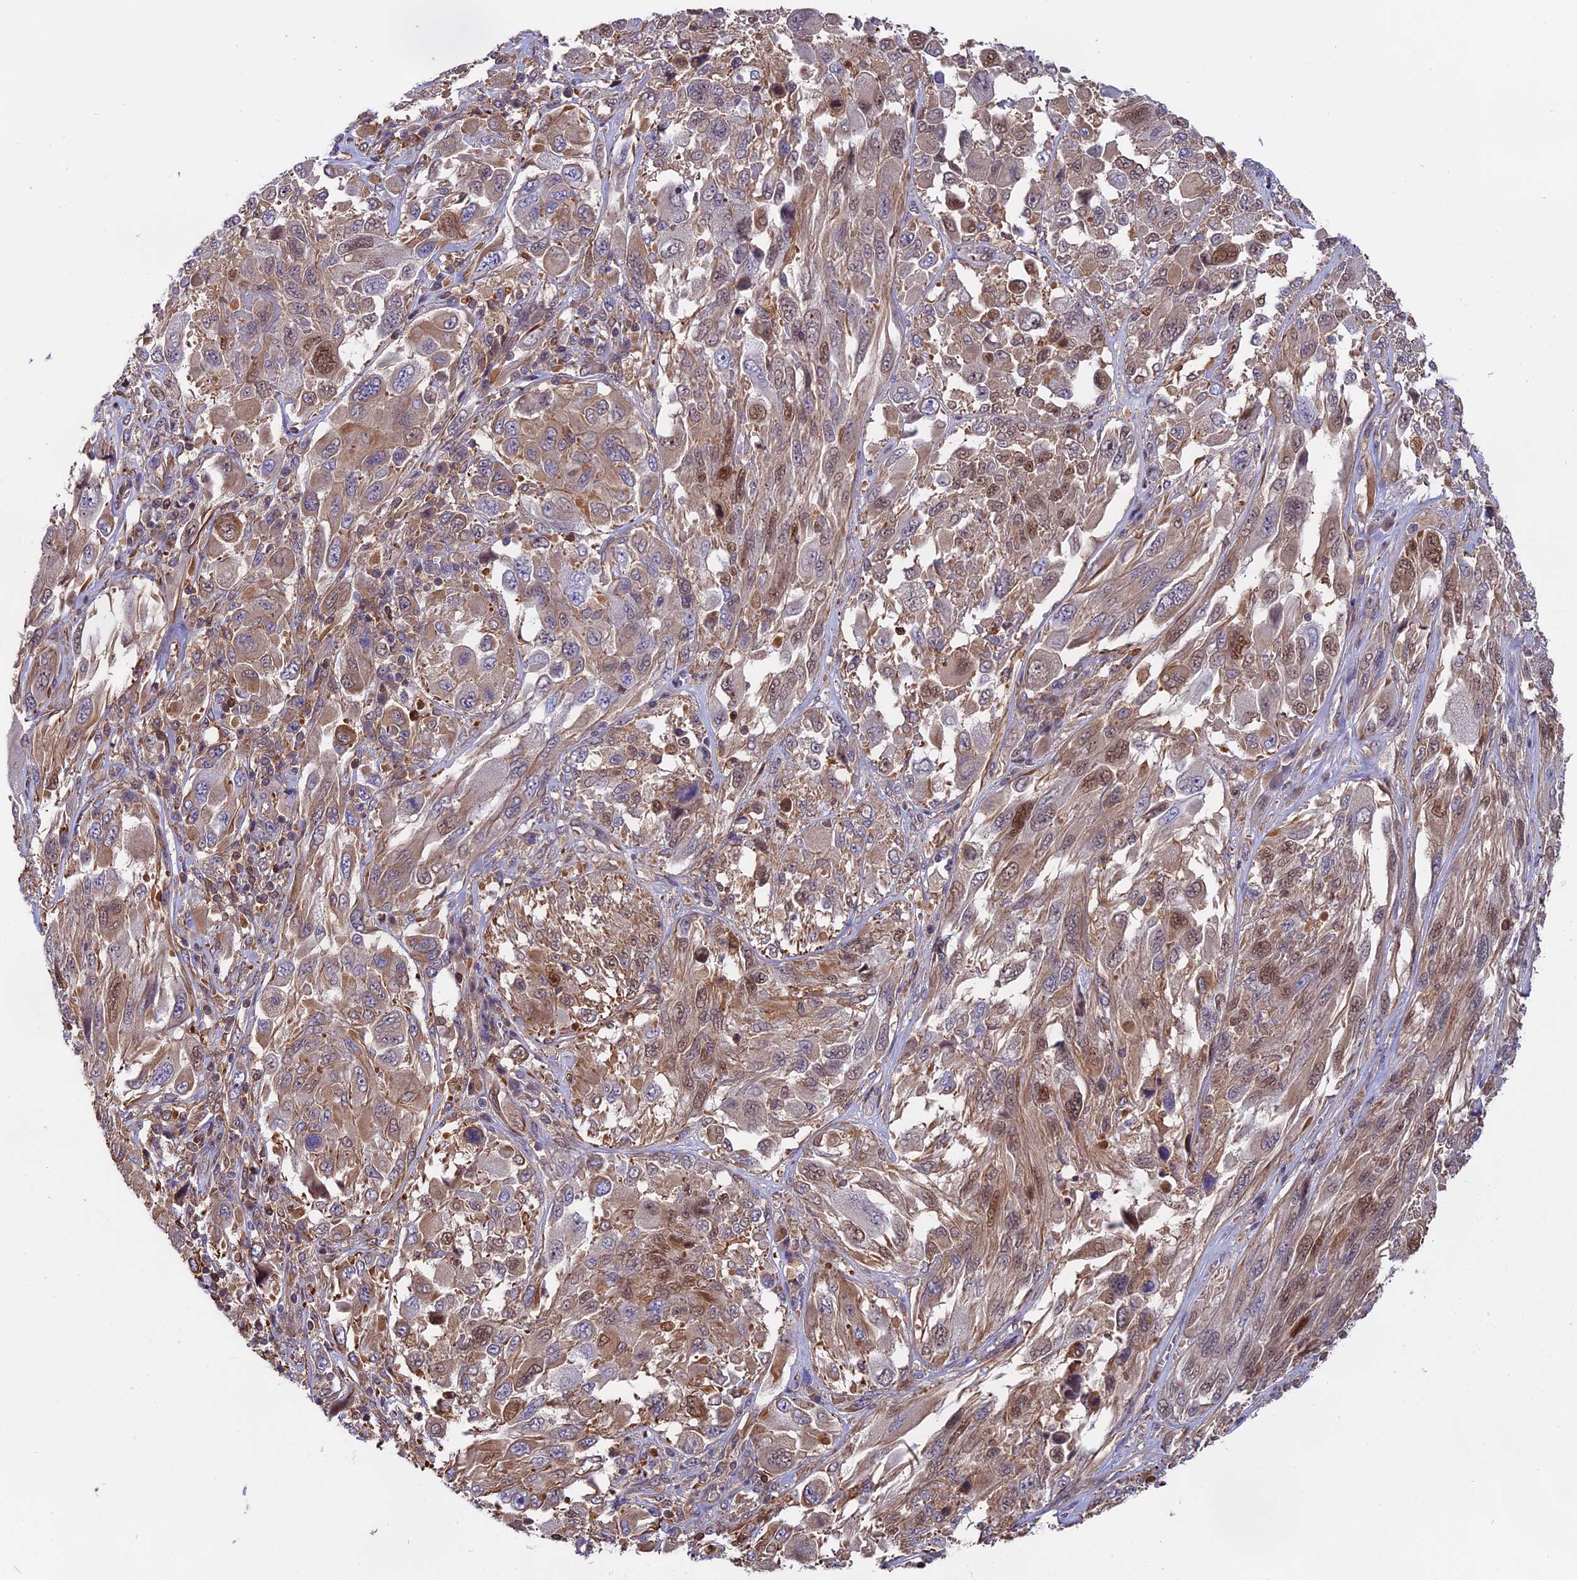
{"staining": {"intensity": "weak", "quantity": ">75%", "location": "cytoplasmic/membranous,nuclear"}, "tissue": "melanoma", "cell_type": "Tumor cells", "image_type": "cancer", "snomed": [{"axis": "morphology", "description": "Malignant melanoma, NOS"}, {"axis": "topography", "description": "Skin"}], "caption": "This image exhibits IHC staining of human malignant melanoma, with low weak cytoplasmic/membranous and nuclear staining in about >75% of tumor cells.", "gene": "FAM118B", "patient": {"sex": "female", "age": 91}}